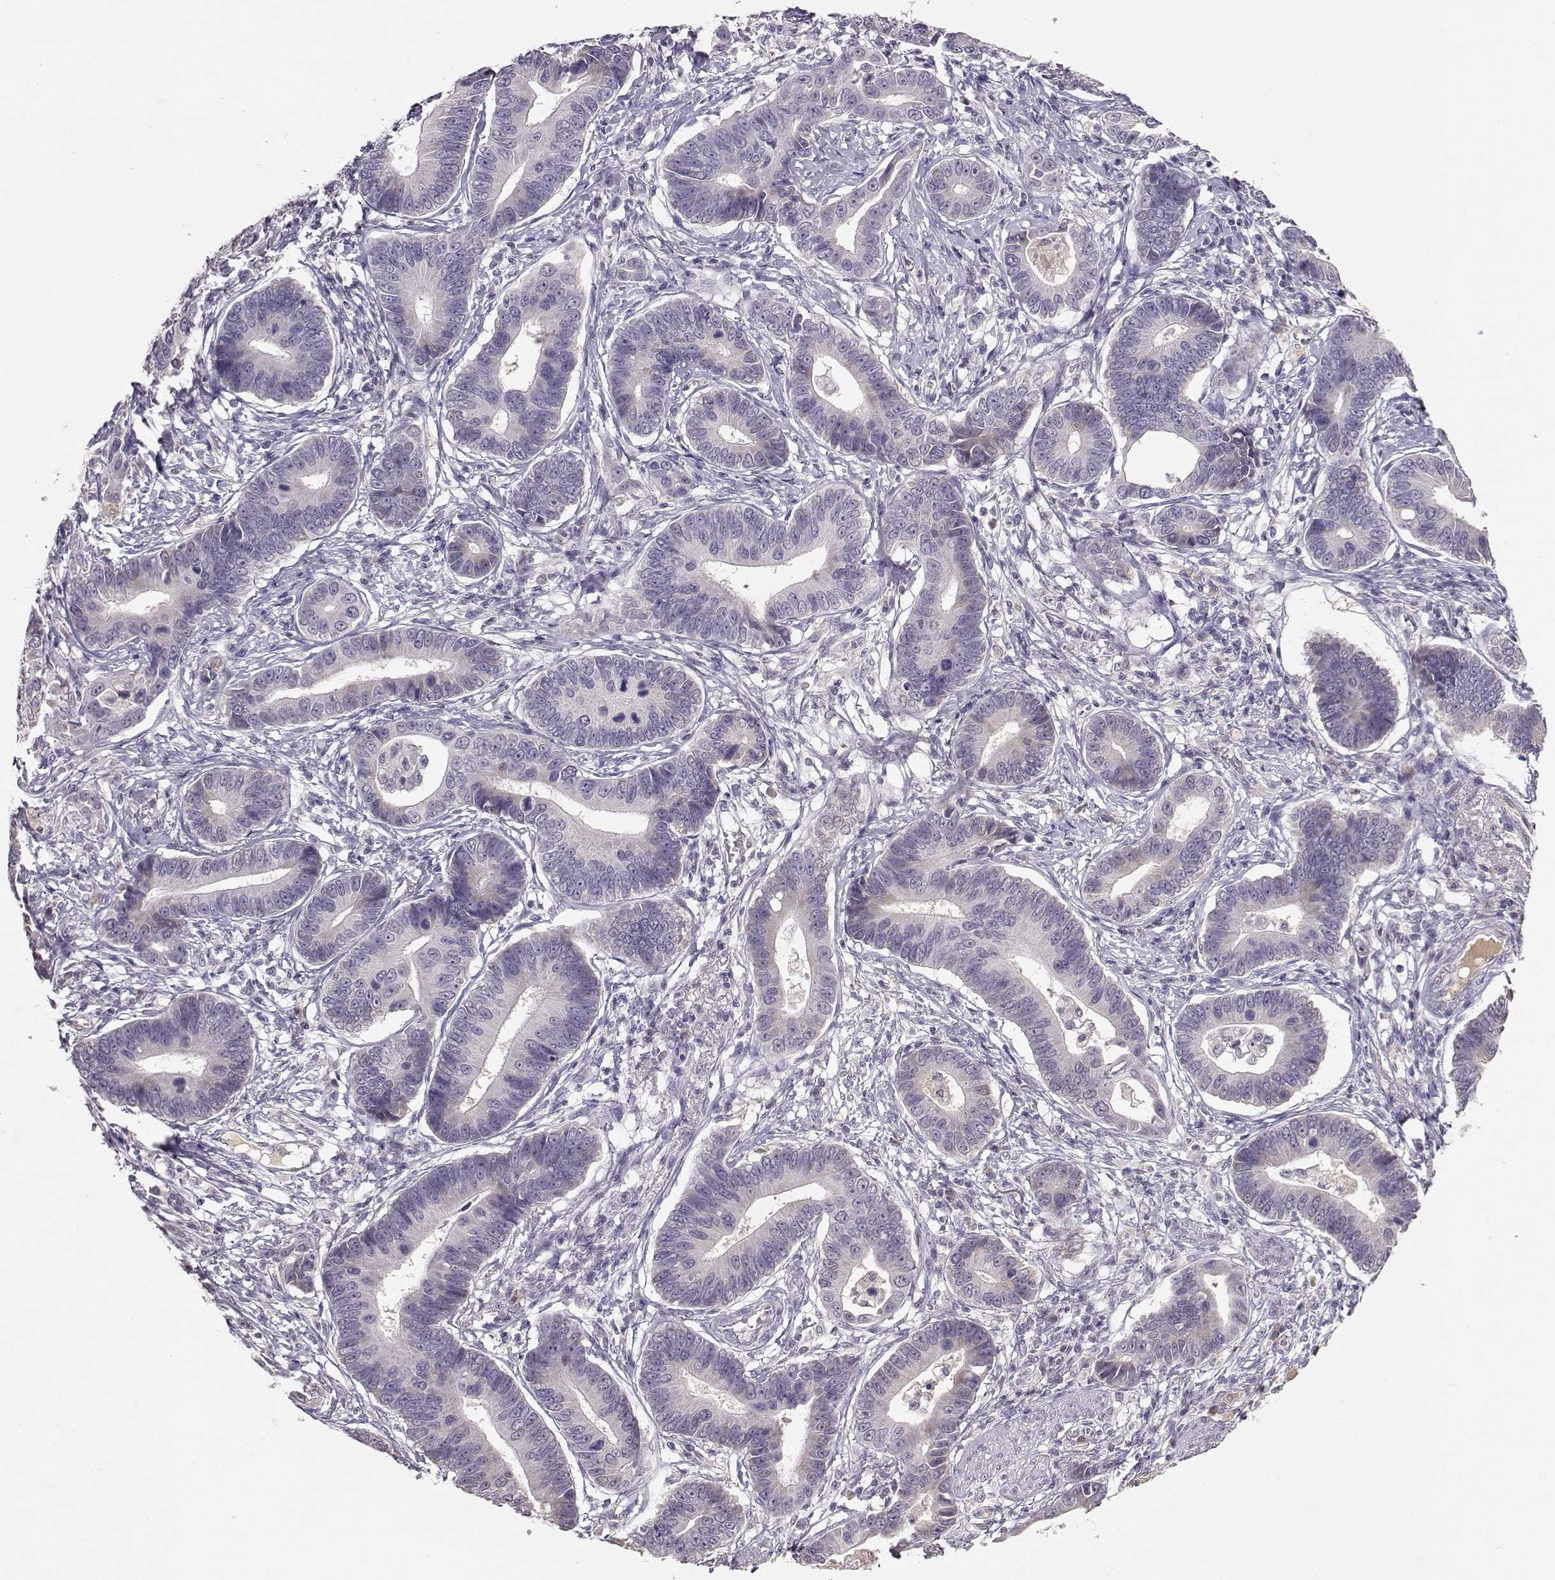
{"staining": {"intensity": "negative", "quantity": "none", "location": "none"}, "tissue": "stomach cancer", "cell_type": "Tumor cells", "image_type": "cancer", "snomed": [{"axis": "morphology", "description": "Adenocarcinoma, NOS"}, {"axis": "topography", "description": "Stomach"}], "caption": "The photomicrograph reveals no staining of tumor cells in stomach cancer.", "gene": "TACR1", "patient": {"sex": "male", "age": 84}}